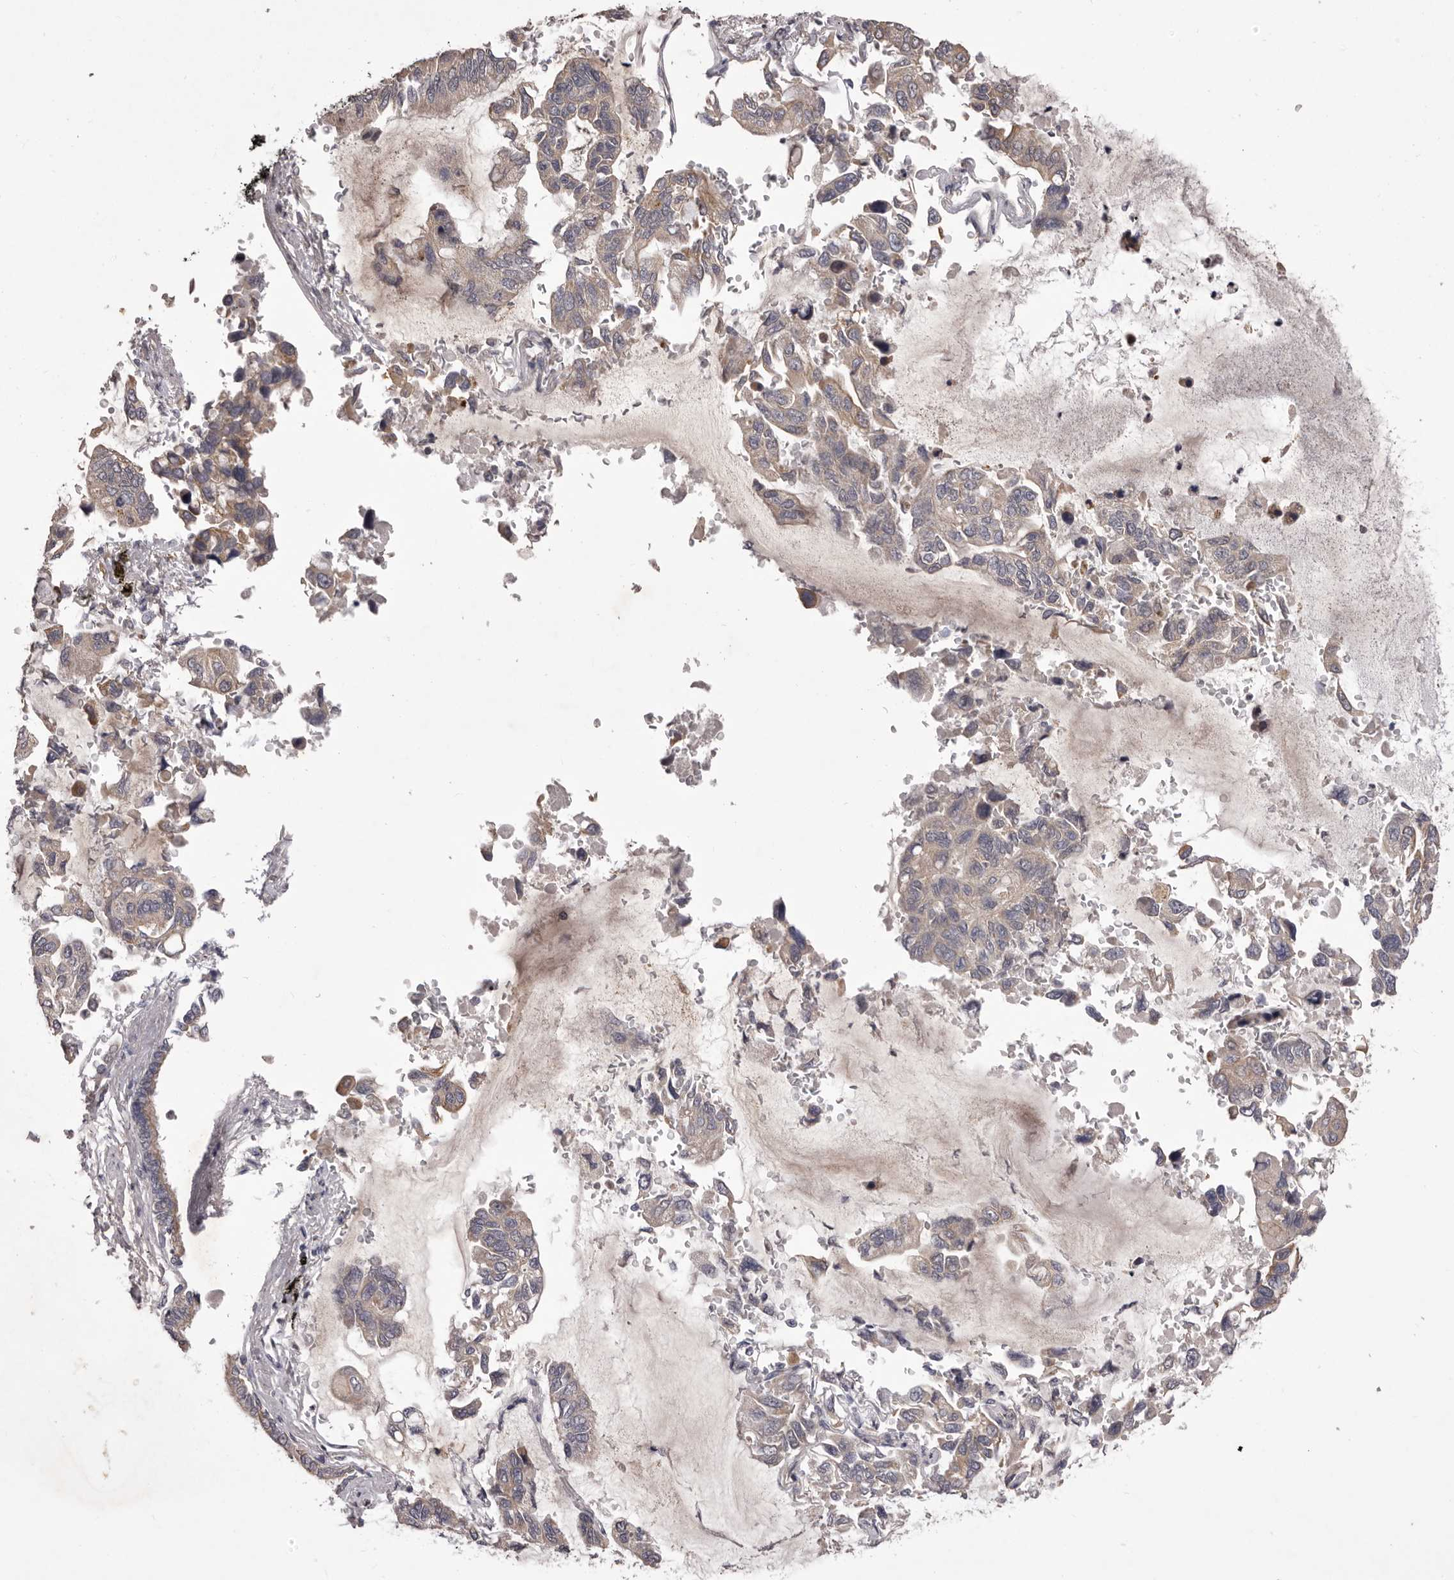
{"staining": {"intensity": "weak", "quantity": "25%-75%", "location": "cytoplasmic/membranous"}, "tissue": "lung cancer", "cell_type": "Tumor cells", "image_type": "cancer", "snomed": [{"axis": "morphology", "description": "Adenocarcinoma, NOS"}, {"axis": "topography", "description": "Lung"}], "caption": "Tumor cells exhibit weak cytoplasmic/membranous expression in about 25%-75% of cells in adenocarcinoma (lung).", "gene": "PNRC1", "patient": {"sex": "male", "age": 64}}